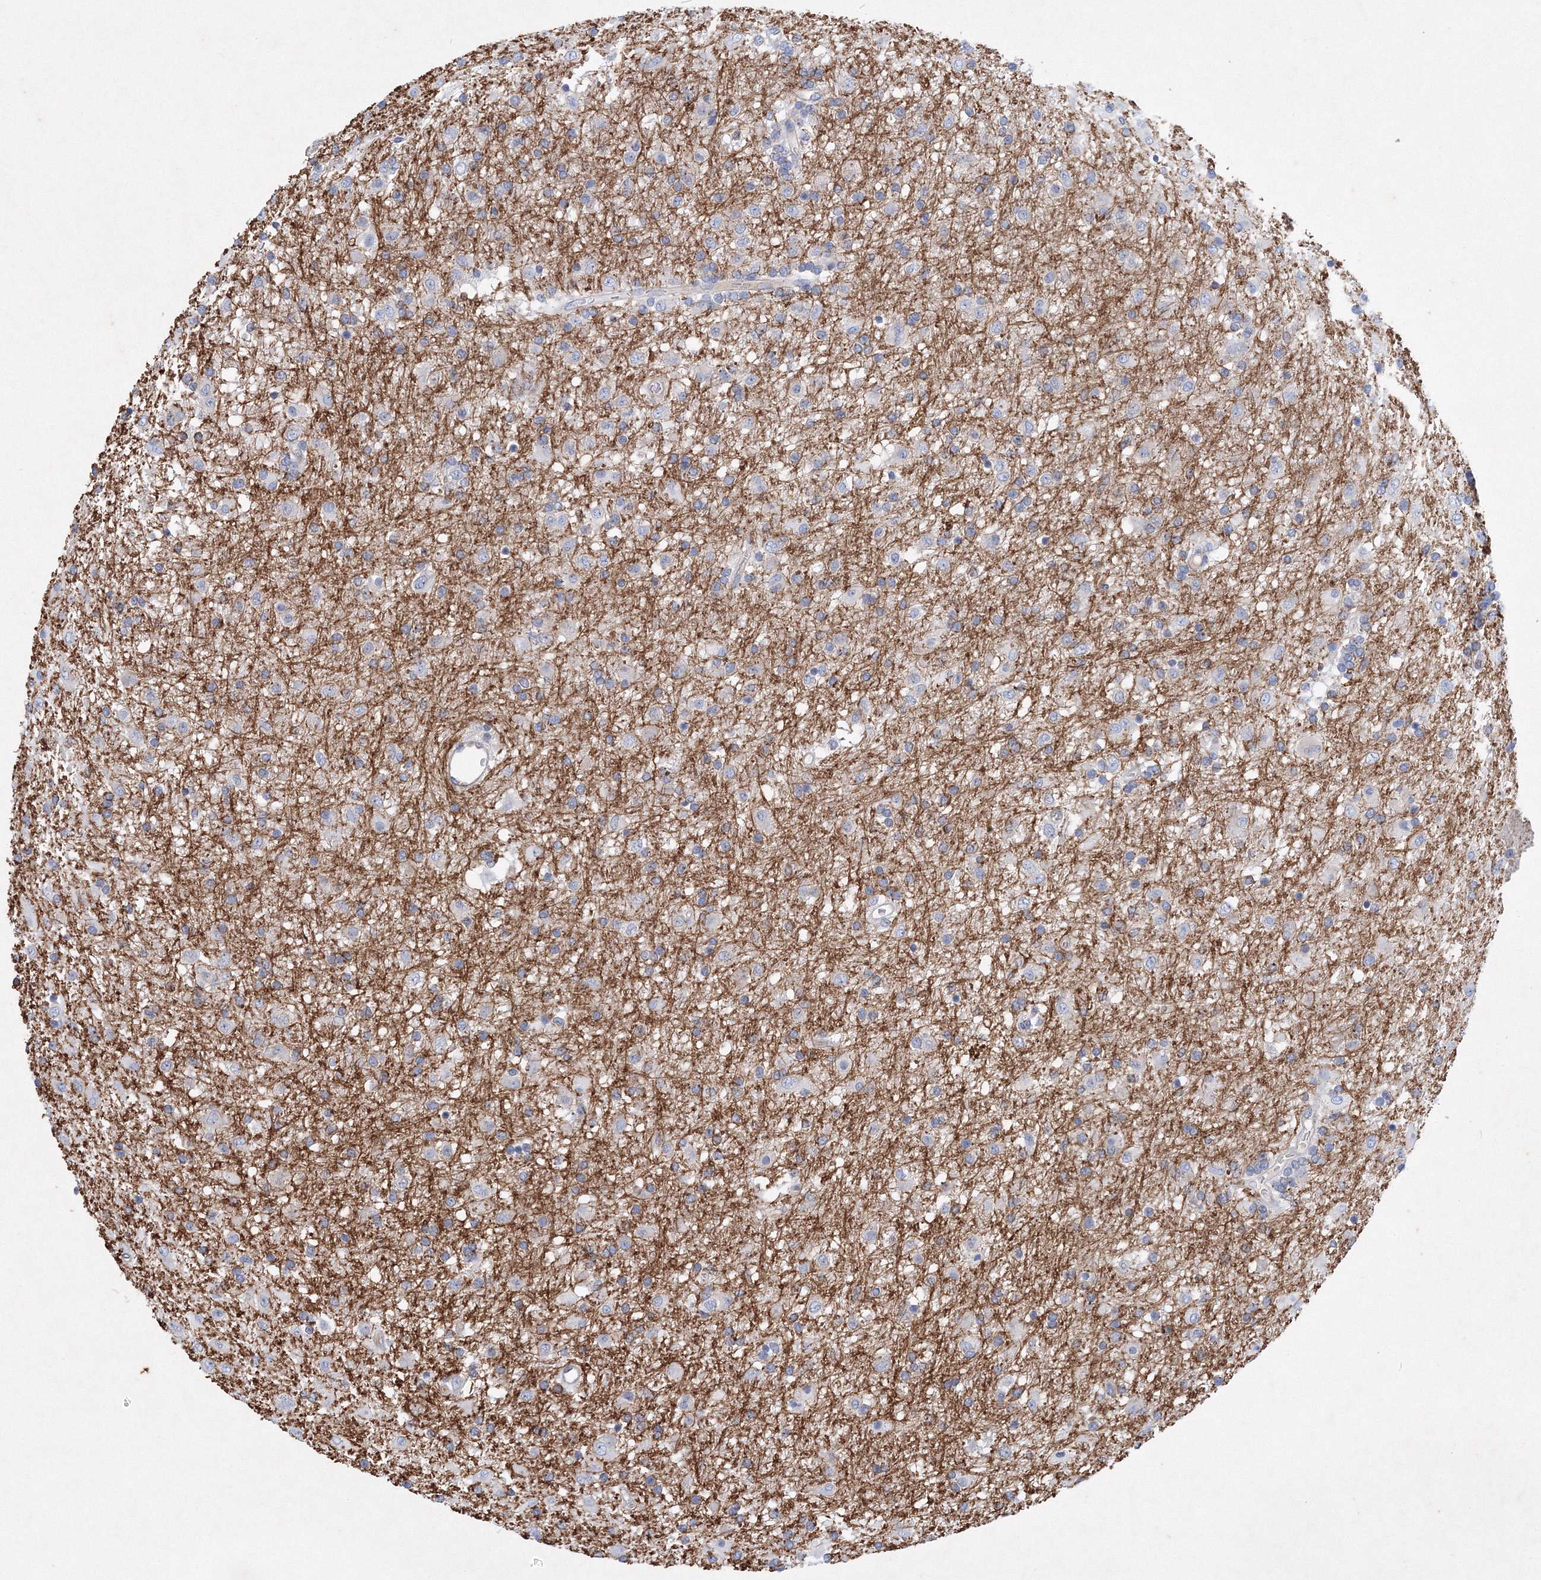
{"staining": {"intensity": "negative", "quantity": "none", "location": "none"}, "tissue": "glioma", "cell_type": "Tumor cells", "image_type": "cancer", "snomed": [{"axis": "morphology", "description": "Glioma, malignant, Low grade"}, {"axis": "topography", "description": "Brain"}], "caption": "DAB (3,3'-diaminobenzidine) immunohistochemical staining of human glioma reveals no significant expression in tumor cells.", "gene": "TANC1", "patient": {"sex": "male", "age": 65}}